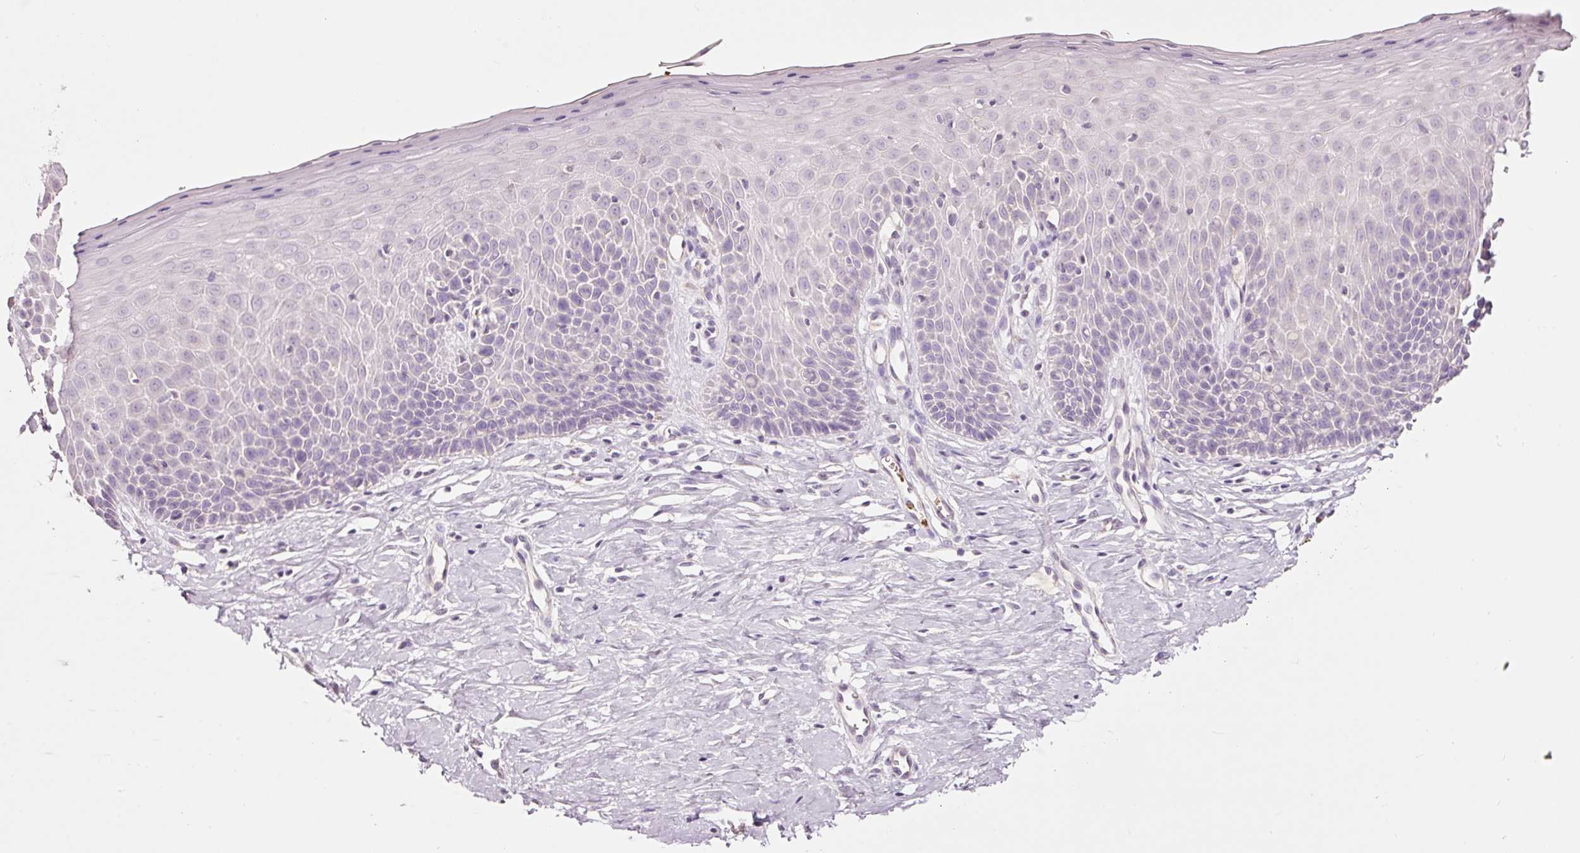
{"staining": {"intensity": "weak", "quantity": ">75%", "location": "cytoplasmic/membranous"}, "tissue": "cervix", "cell_type": "Glandular cells", "image_type": "normal", "snomed": [{"axis": "morphology", "description": "Normal tissue, NOS"}, {"axis": "topography", "description": "Cervix"}], "caption": "A photomicrograph of cervix stained for a protein displays weak cytoplasmic/membranous brown staining in glandular cells. The staining is performed using DAB (3,3'-diaminobenzidine) brown chromogen to label protein expression. The nuclei are counter-stained blue using hematoxylin.", "gene": "LDHAL6B", "patient": {"sex": "female", "age": 36}}